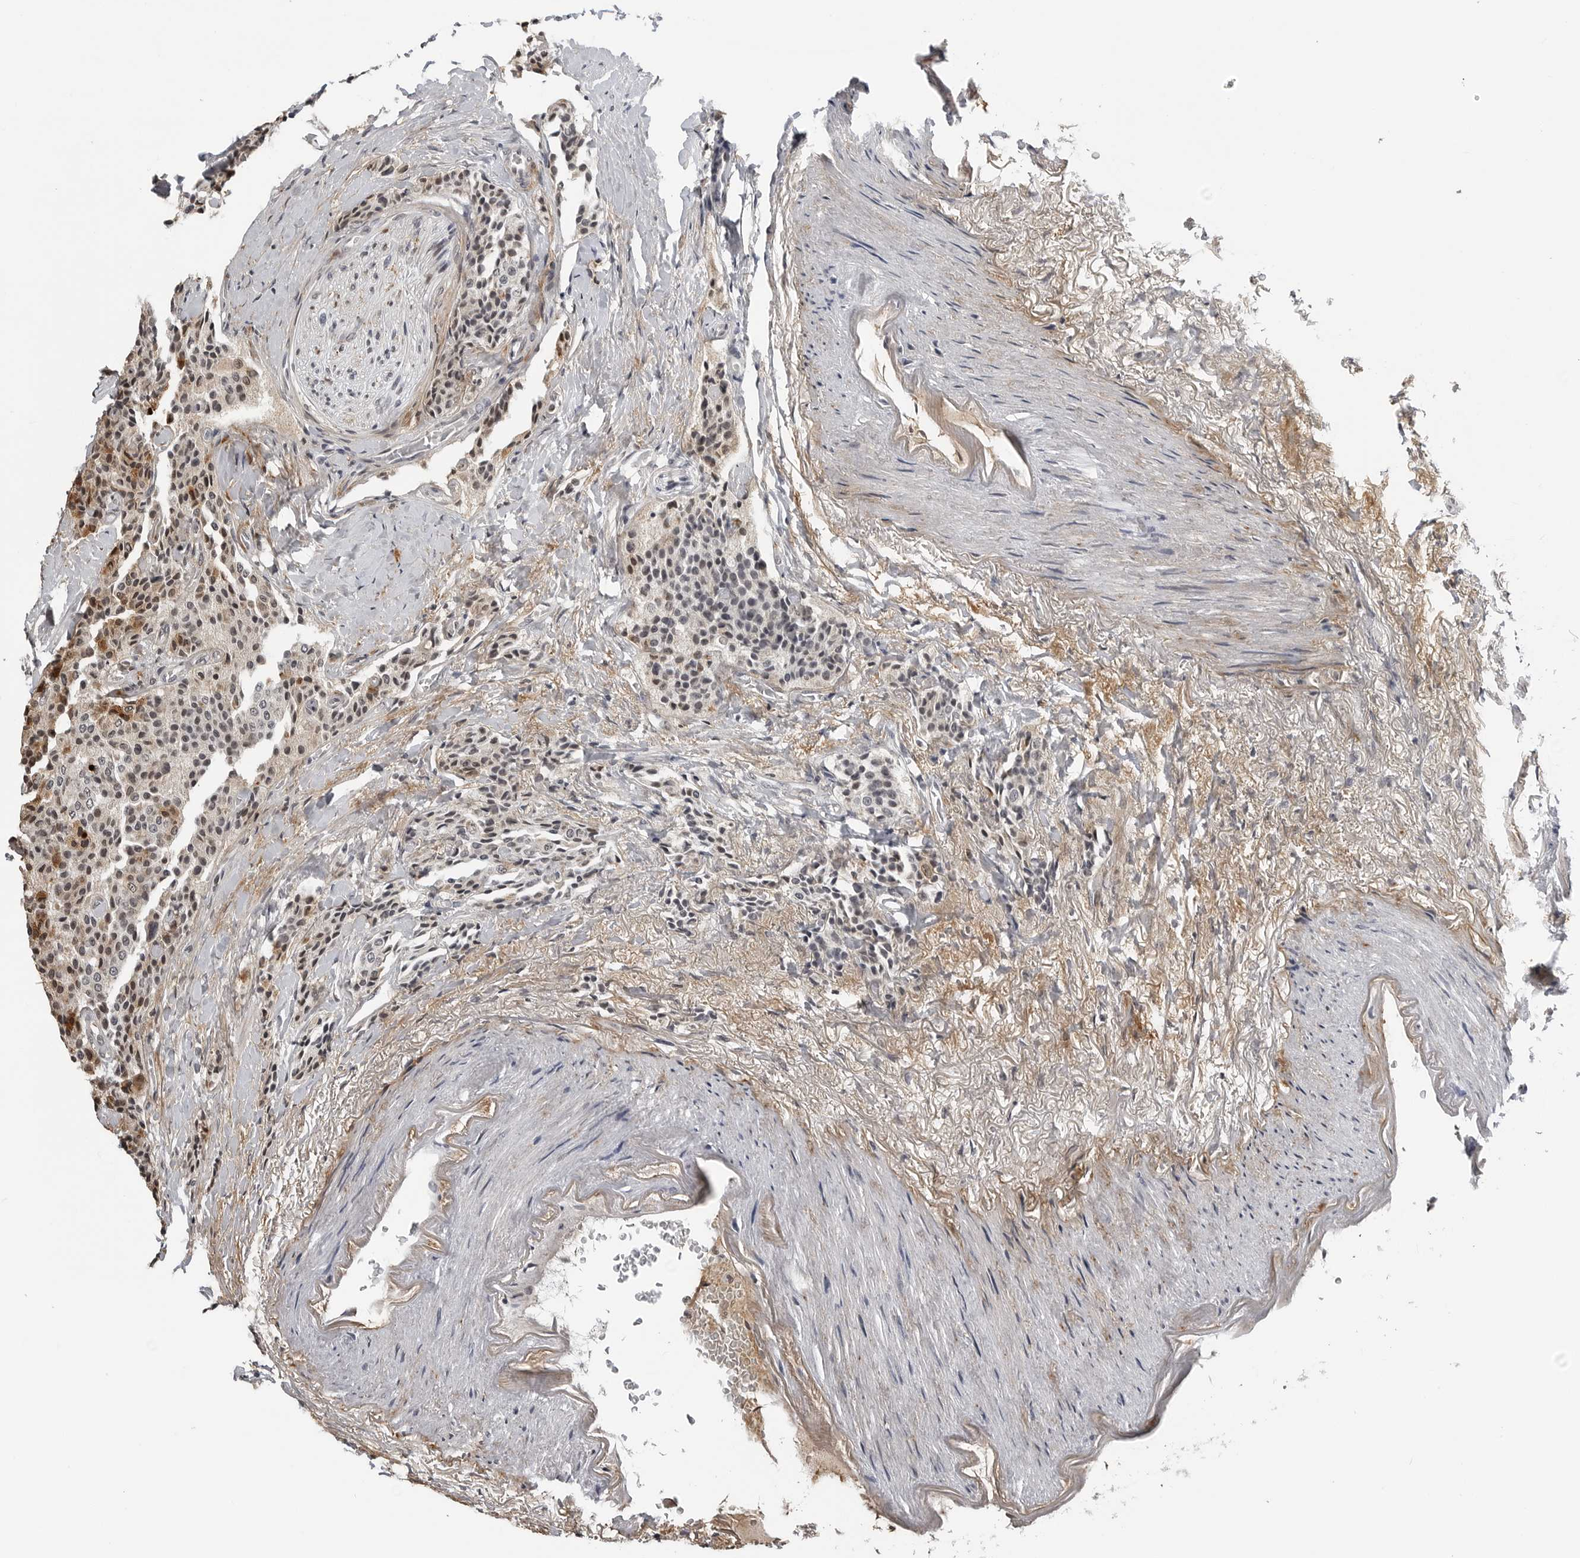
{"staining": {"intensity": "moderate", "quantity": "<25%", "location": "cytoplasmic/membranous,nuclear"}, "tissue": "carcinoid", "cell_type": "Tumor cells", "image_type": "cancer", "snomed": [{"axis": "morphology", "description": "Carcinoid, malignant, NOS"}, {"axis": "topography", "description": "Colon"}], "caption": "High-power microscopy captured an IHC histopathology image of carcinoid (malignant), revealing moderate cytoplasmic/membranous and nuclear expression in about <25% of tumor cells.", "gene": "CXCR5", "patient": {"sex": "female", "age": 61}}